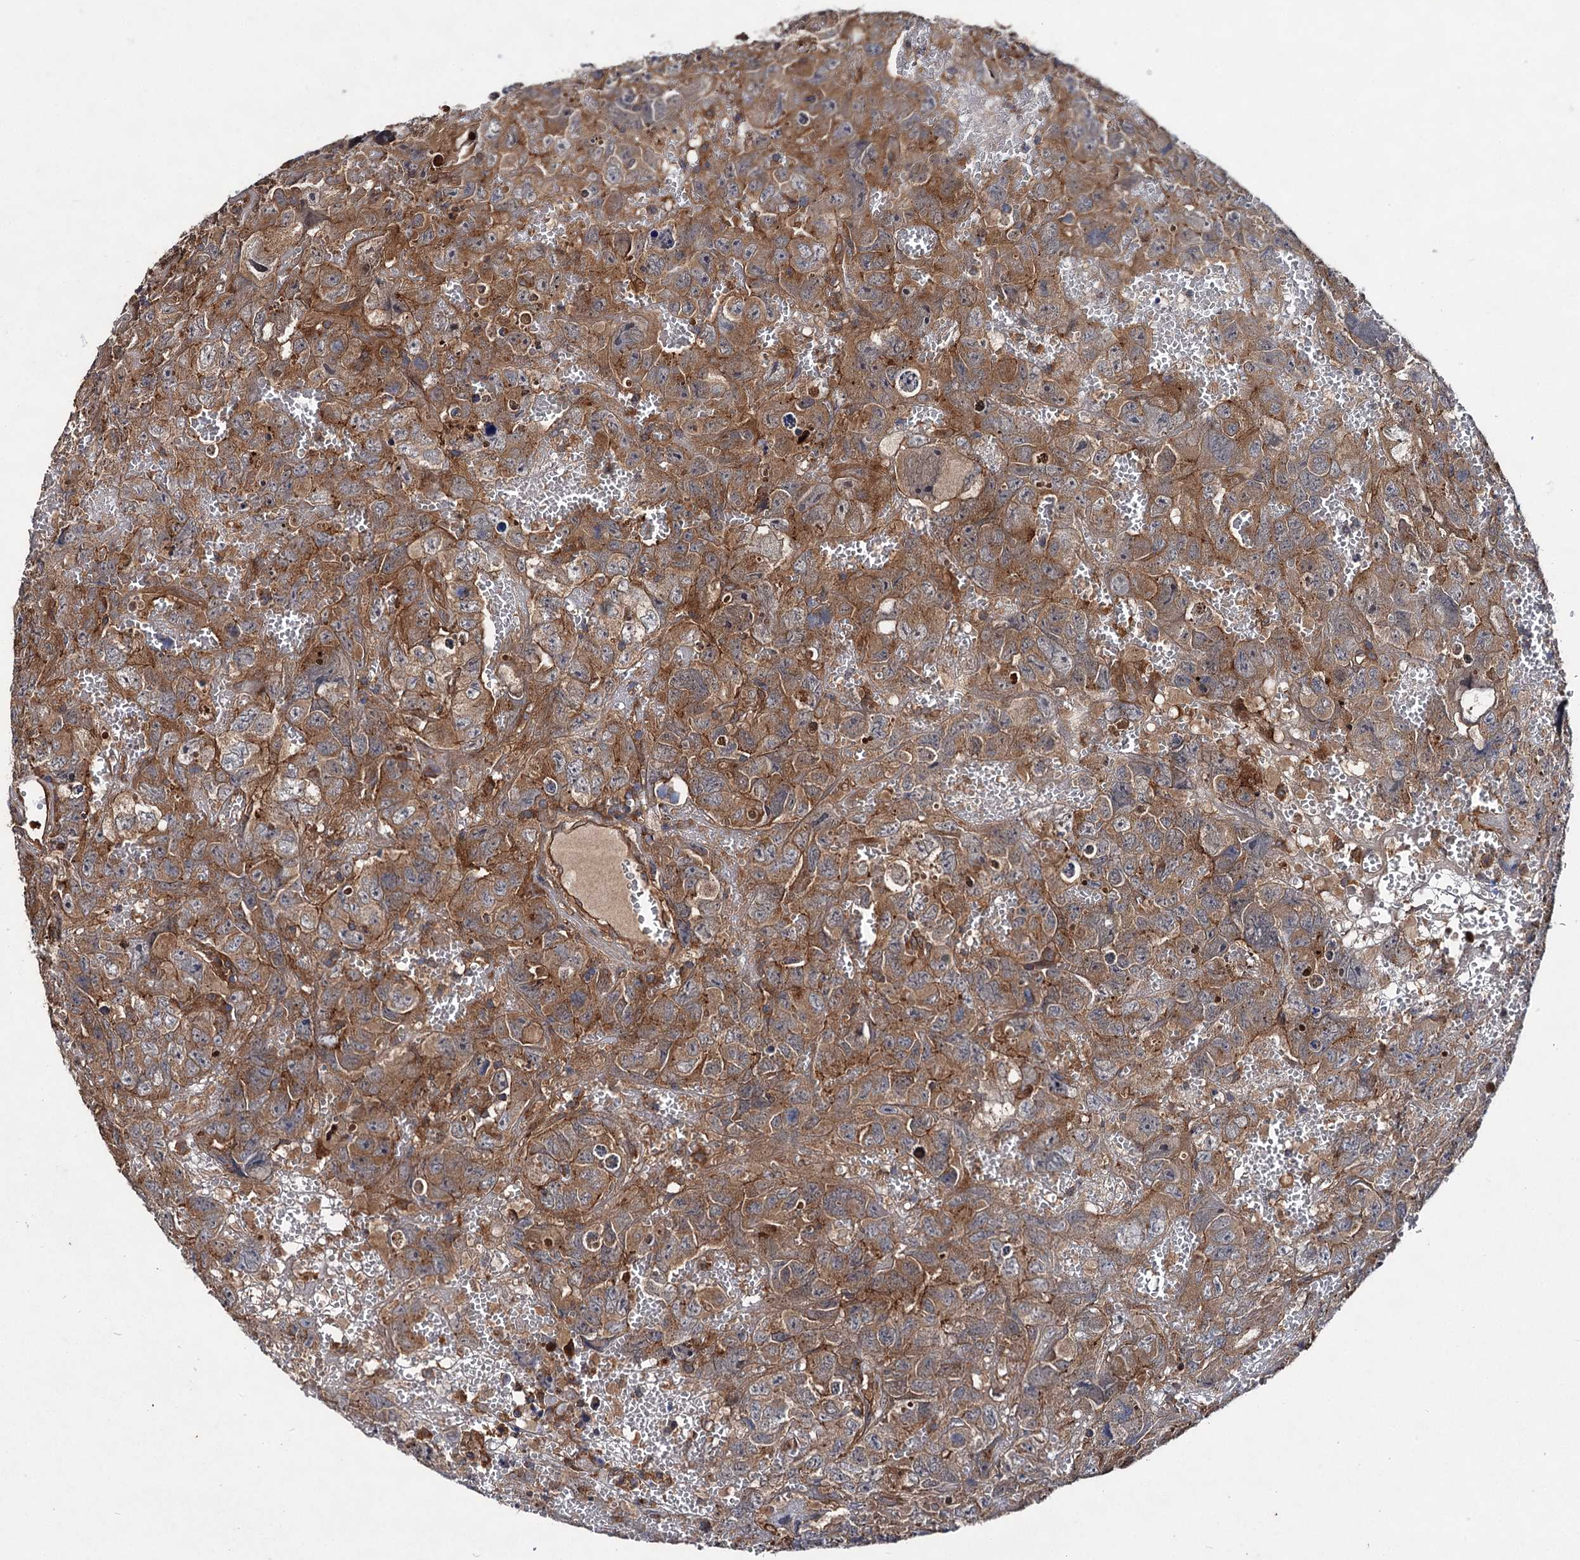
{"staining": {"intensity": "moderate", "quantity": ">75%", "location": "cytoplasmic/membranous"}, "tissue": "testis cancer", "cell_type": "Tumor cells", "image_type": "cancer", "snomed": [{"axis": "morphology", "description": "Carcinoma, Embryonal, NOS"}, {"axis": "topography", "description": "Testis"}], "caption": "Human testis embryonal carcinoma stained with a protein marker reveals moderate staining in tumor cells.", "gene": "VPS29", "patient": {"sex": "male", "age": 45}}